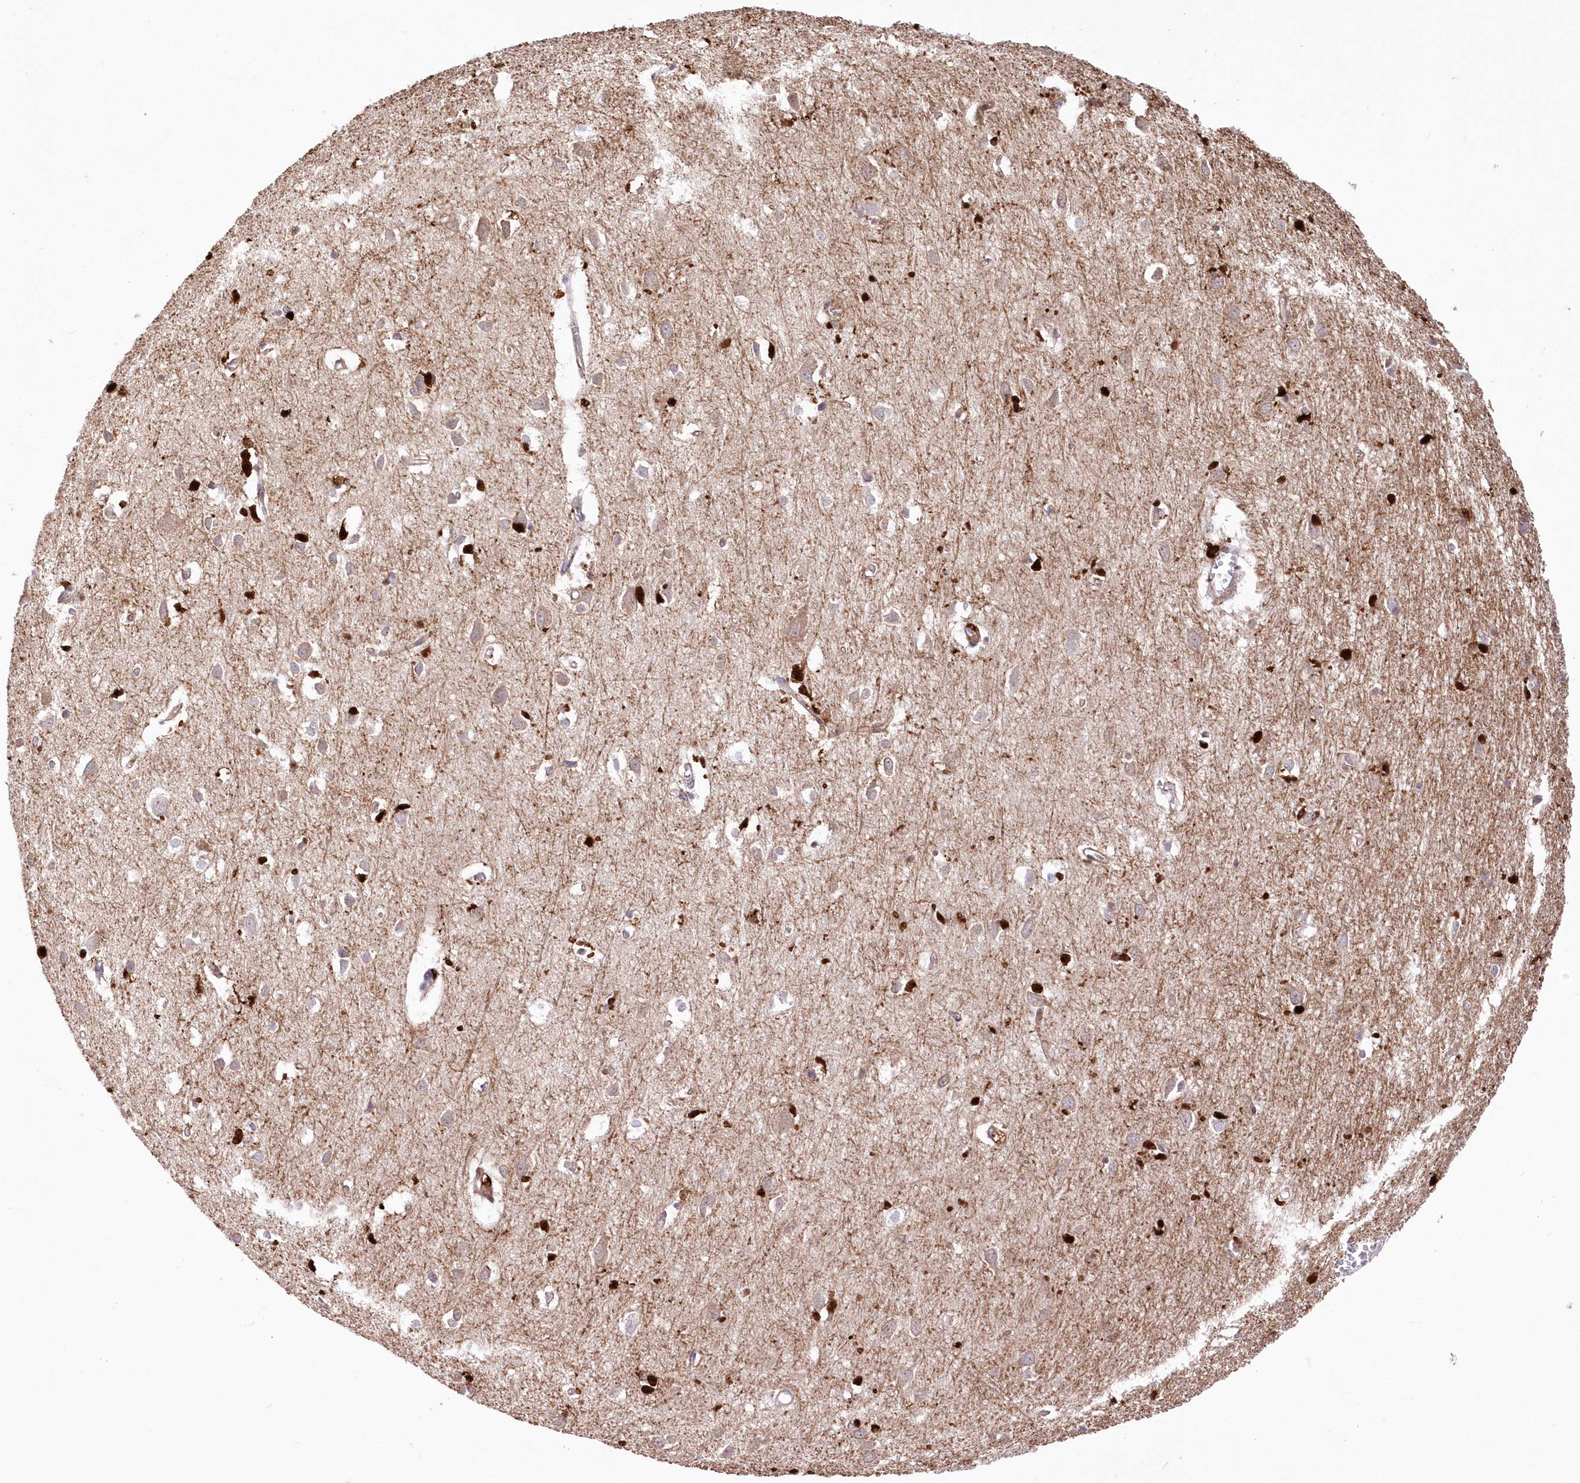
{"staining": {"intensity": "negative", "quantity": "none", "location": "none"}, "tissue": "cerebral cortex", "cell_type": "Endothelial cells", "image_type": "normal", "snomed": [{"axis": "morphology", "description": "Normal tissue, NOS"}, {"axis": "topography", "description": "Cerebral cortex"}], "caption": "Immunohistochemical staining of benign human cerebral cortex exhibits no significant positivity in endothelial cells. Brightfield microscopy of immunohistochemistry stained with DAB (3,3'-diaminobenzidine) (brown) and hematoxylin (blue), captured at high magnification.", "gene": "DNAJC19", "patient": {"sex": "female", "age": 64}}